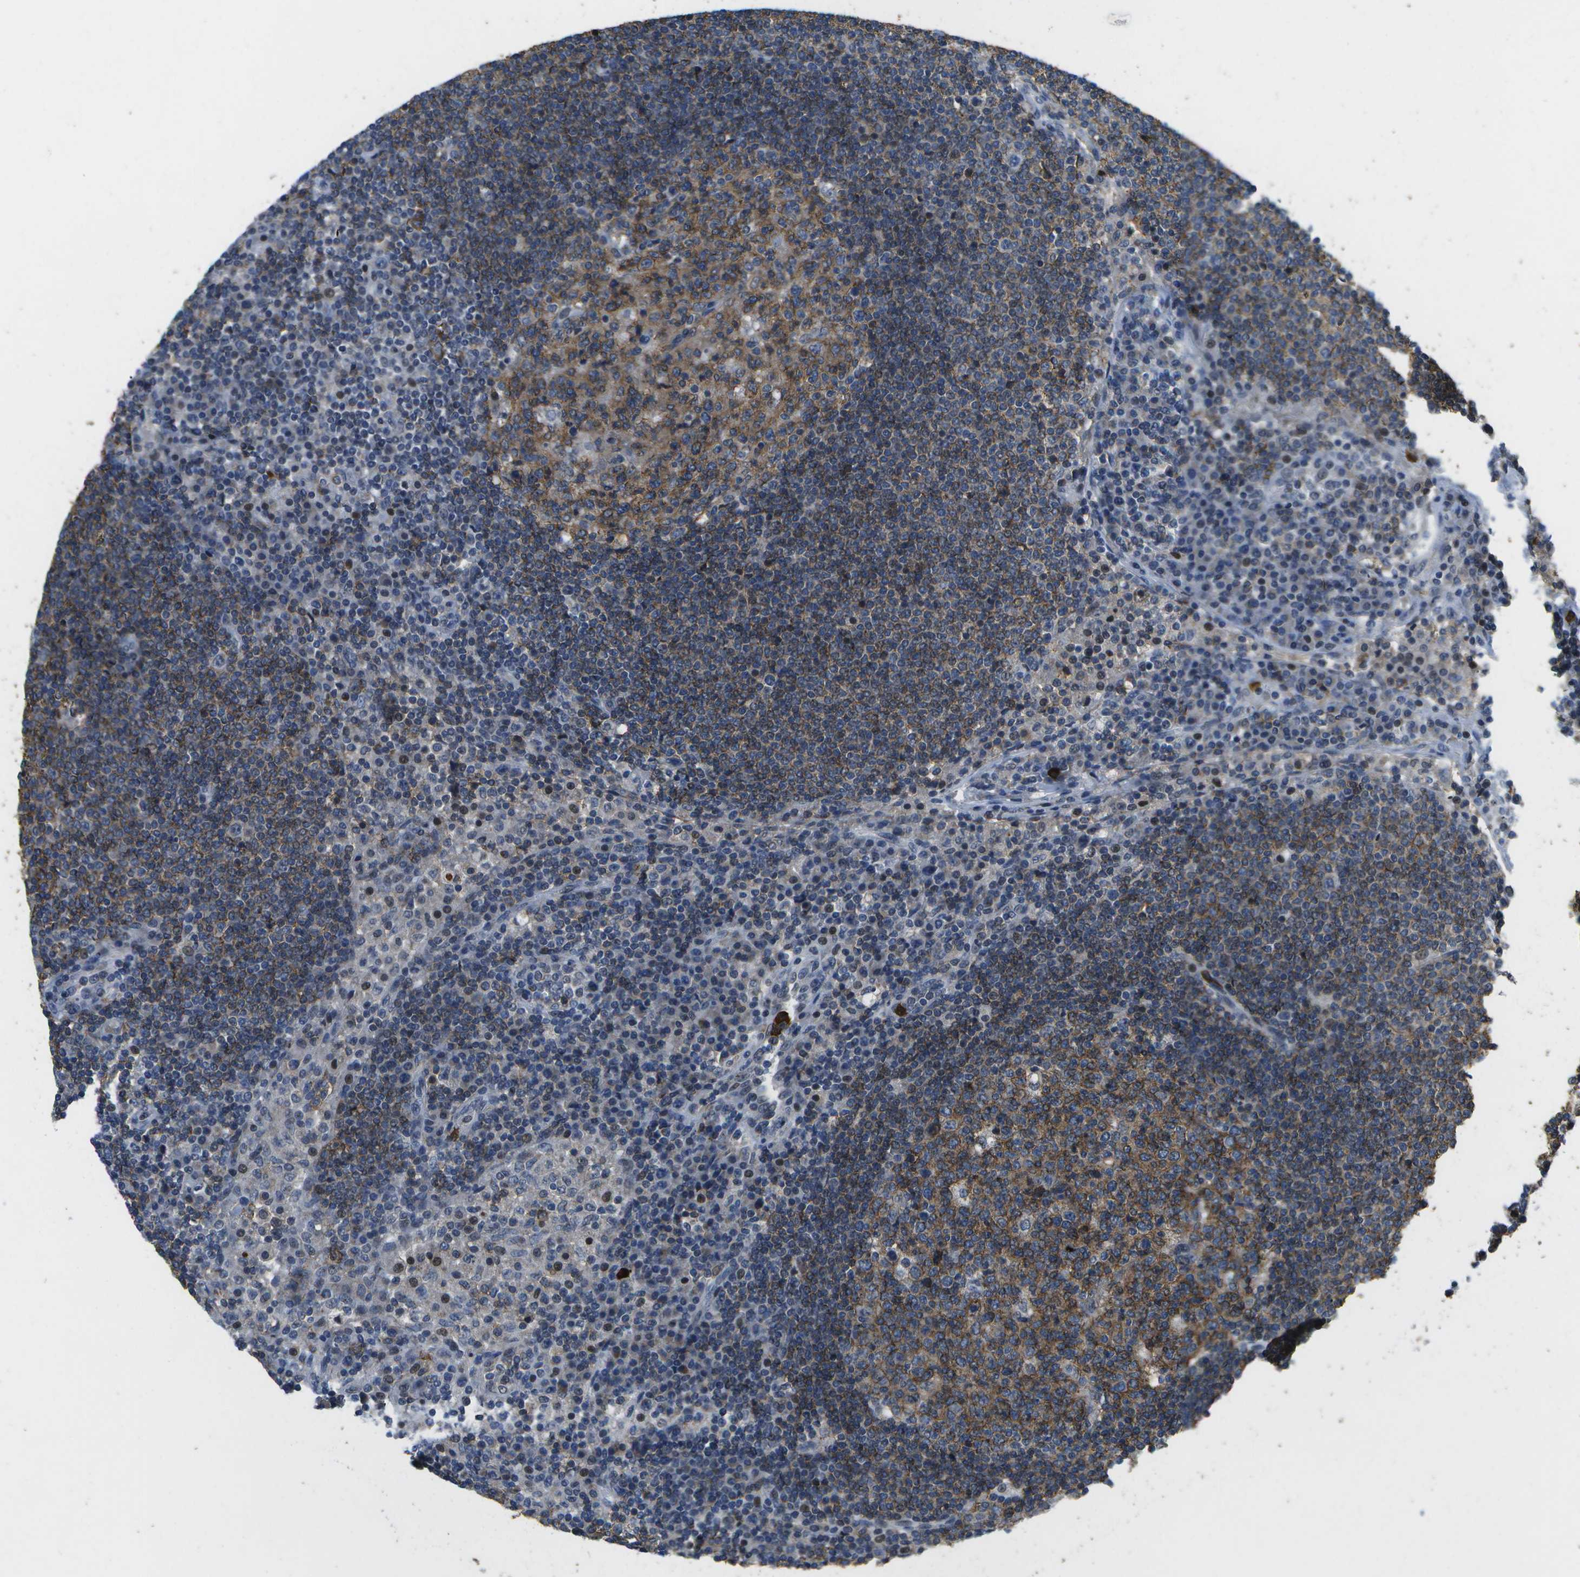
{"staining": {"intensity": "moderate", "quantity": ">75%", "location": "cytoplasmic/membranous"}, "tissue": "lymph node", "cell_type": "Germinal center cells", "image_type": "normal", "snomed": [{"axis": "morphology", "description": "Normal tissue, NOS"}, {"axis": "topography", "description": "Lymph node"}], "caption": "Immunohistochemical staining of normal human lymph node shows moderate cytoplasmic/membranous protein staining in about >75% of germinal center cells.", "gene": "GALNT15", "patient": {"sex": "female", "age": 53}}